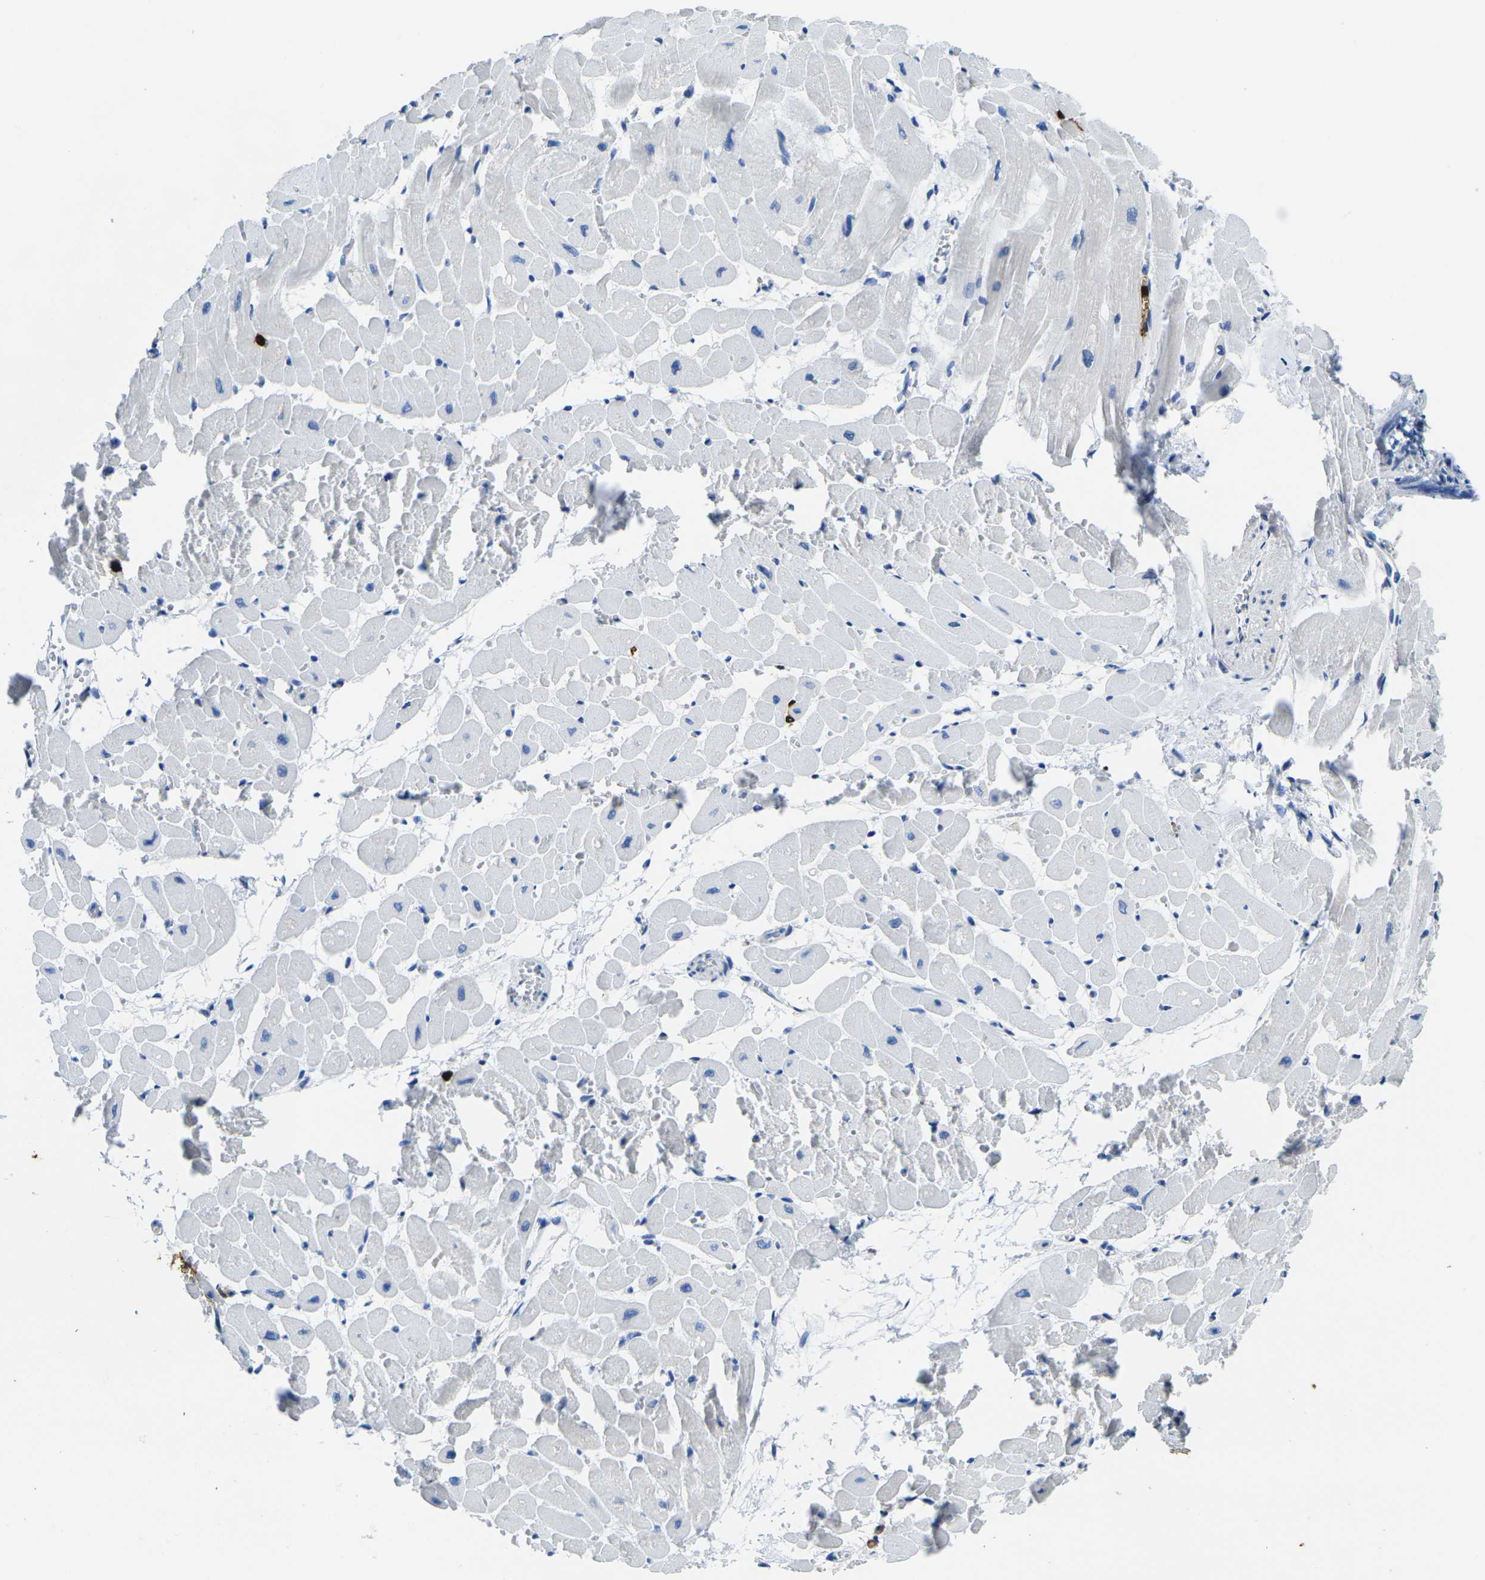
{"staining": {"intensity": "negative", "quantity": "none", "location": "none"}, "tissue": "heart muscle", "cell_type": "Cardiomyocytes", "image_type": "normal", "snomed": [{"axis": "morphology", "description": "Normal tissue, NOS"}, {"axis": "topography", "description": "Heart"}], "caption": "A histopathology image of human heart muscle is negative for staining in cardiomyocytes. Brightfield microscopy of immunohistochemistry stained with DAB (3,3'-diaminobenzidine) (brown) and hematoxylin (blue), captured at high magnification.", "gene": "S100A9", "patient": {"sex": "male", "age": 45}}